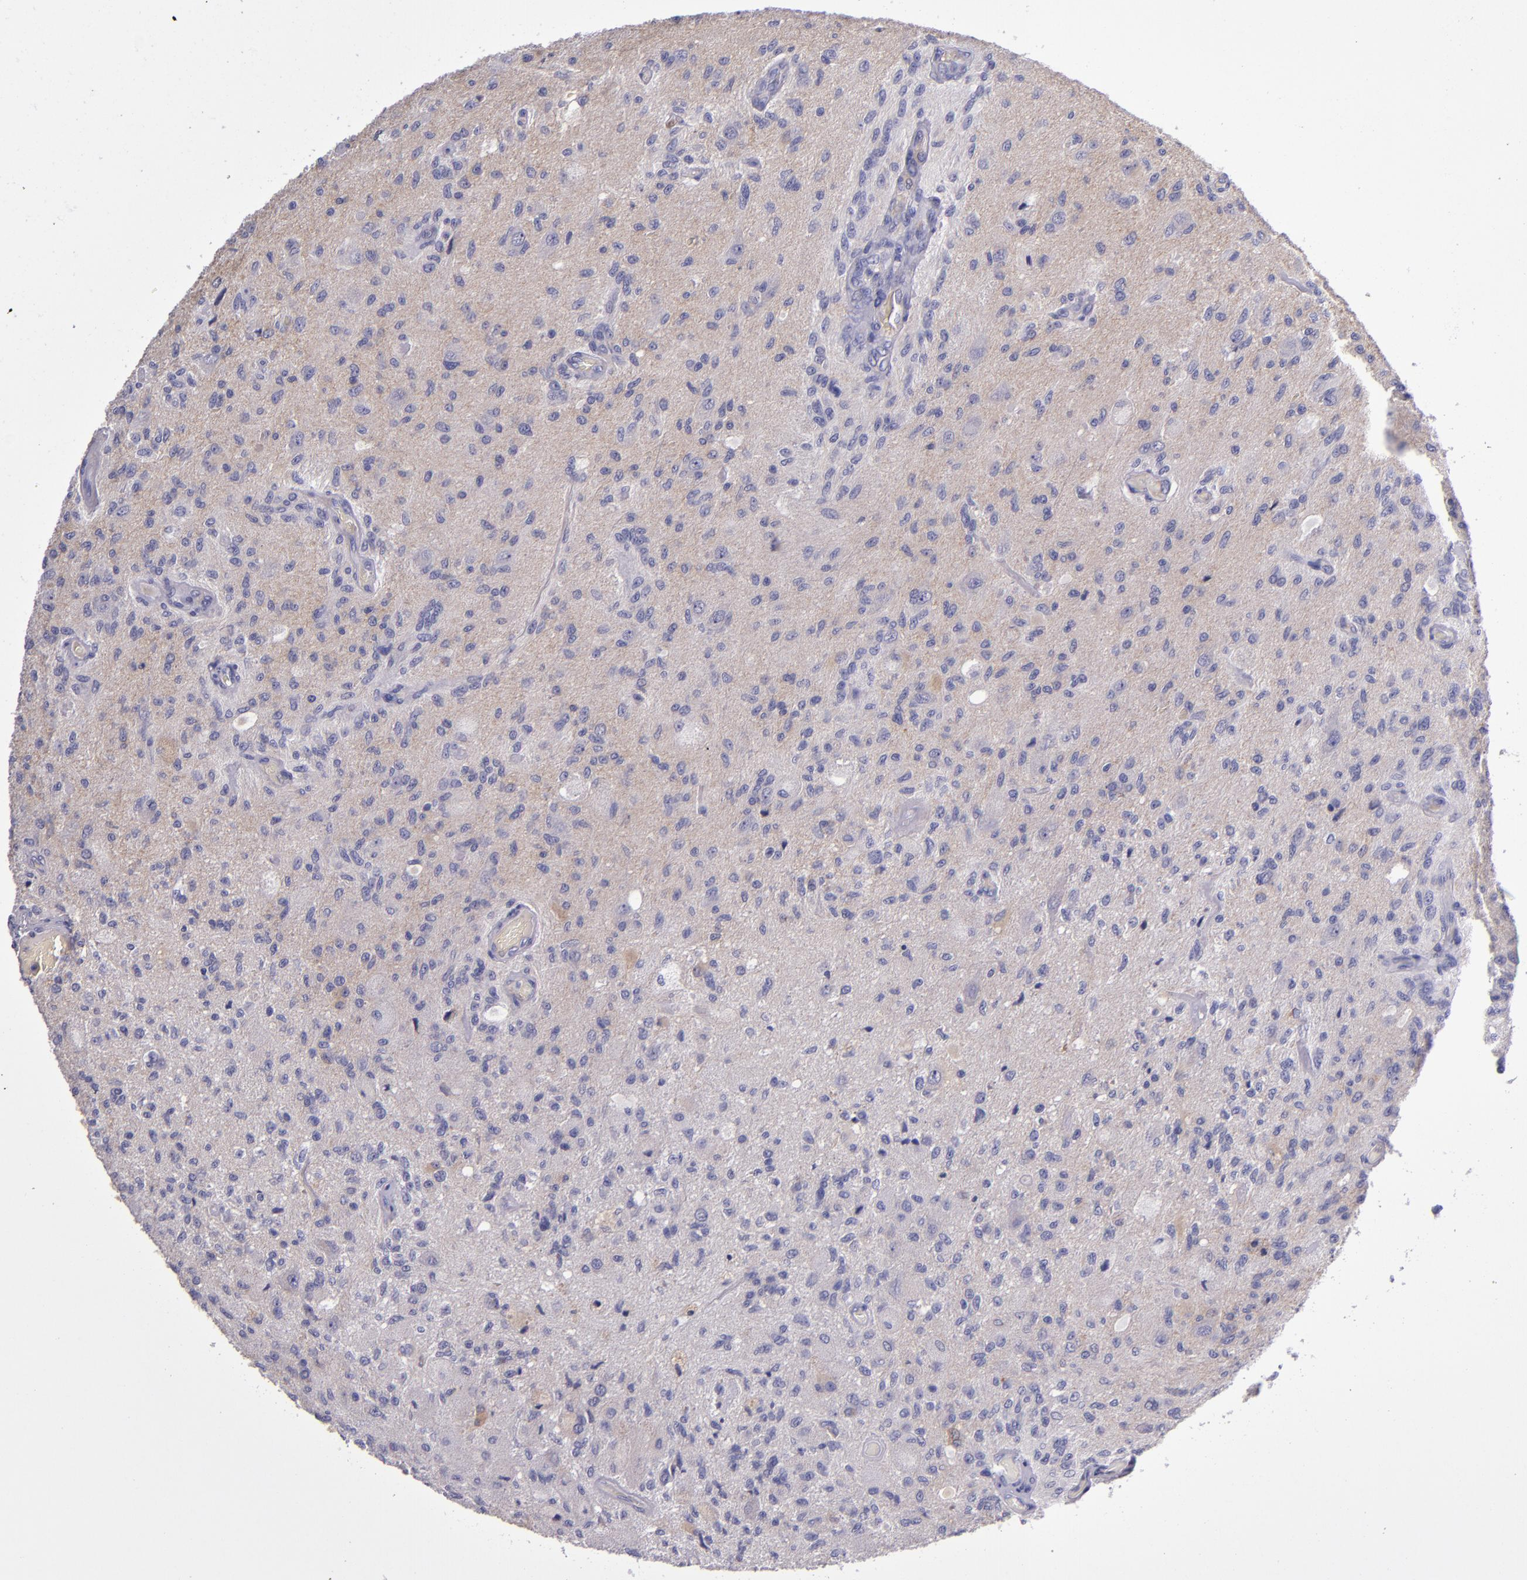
{"staining": {"intensity": "weak", "quantity": "25%-75%", "location": "cytoplasmic/membranous"}, "tissue": "glioma", "cell_type": "Tumor cells", "image_type": "cancer", "snomed": [{"axis": "morphology", "description": "Normal tissue, NOS"}, {"axis": "morphology", "description": "Glioma, malignant, High grade"}, {"axis": "topography", "description": "Cerebral cortex"}], "caption": "The image exhibits a brown stain indicating the presence of a protein in the cytoplasmic/membranous of tumor cells in malignant glioma (high-grade). (DAB = brown stain, brightfield microscopy at high magnification).", "gene": "CLEC3B", "patient": {"sex": "male", "age": 77}}